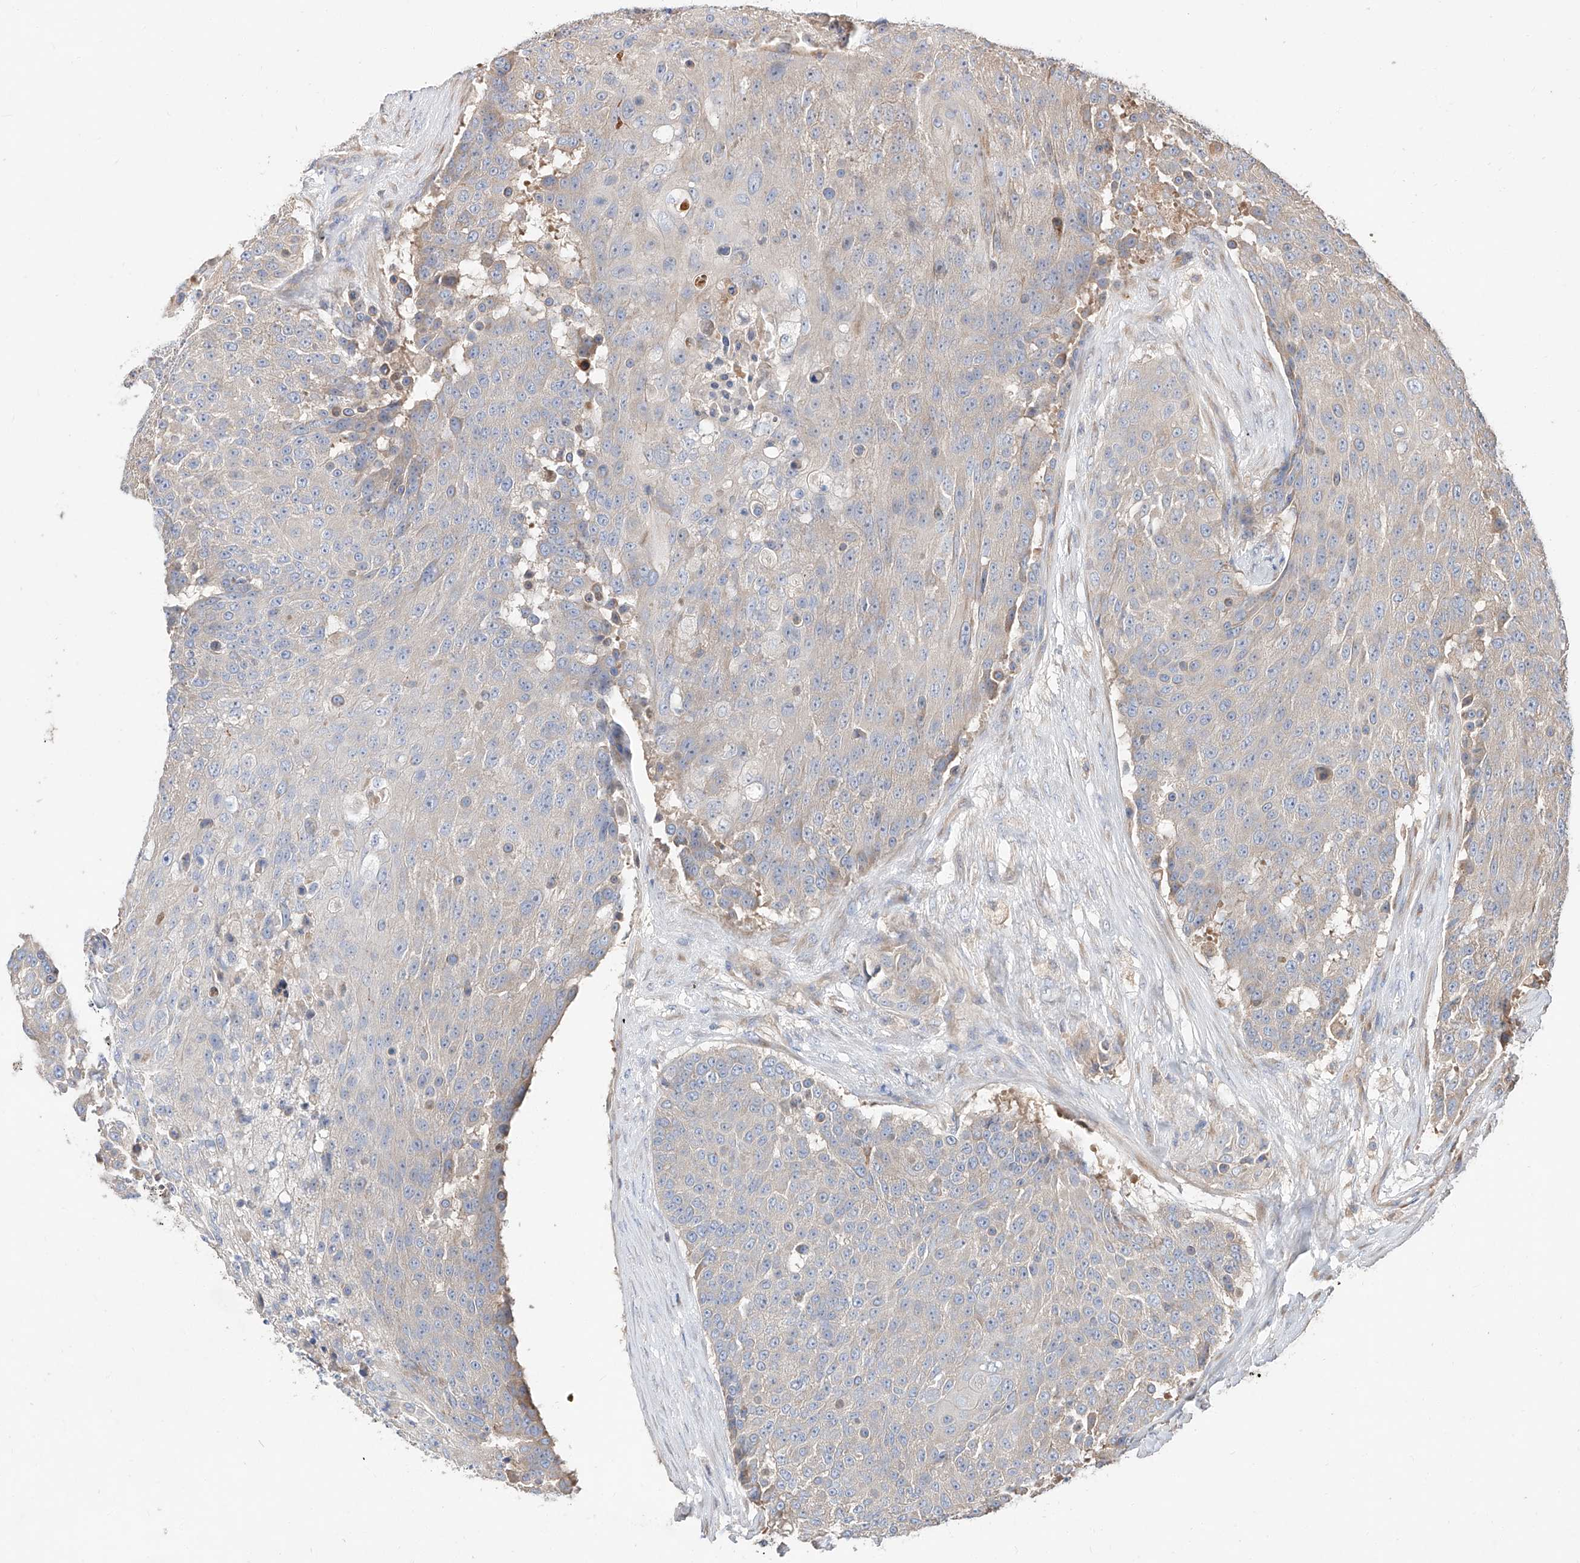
{"staining": {"intensity": "negative", "quantity": "none", "location": "none"}, "tissue": "urothelial cancer", "cell_type": "Tumor cells", "image_type": "cancer", "snomed": [{"axis": "morphology", "description": "Urothelial carcinoma, High grade"}, {"axis": "topography", "description": "Urinary bladder"}], "caption": "High magnification brightfield microscopy of urothelial cancer stained with DAB (3,3'-diaminobenzidine) (brown) and counterstained with hematoxylin (blue): tumor cells show no significant staining.", "gene": "DIRAS3", "patient": {"sex": "female", "age": 63}}